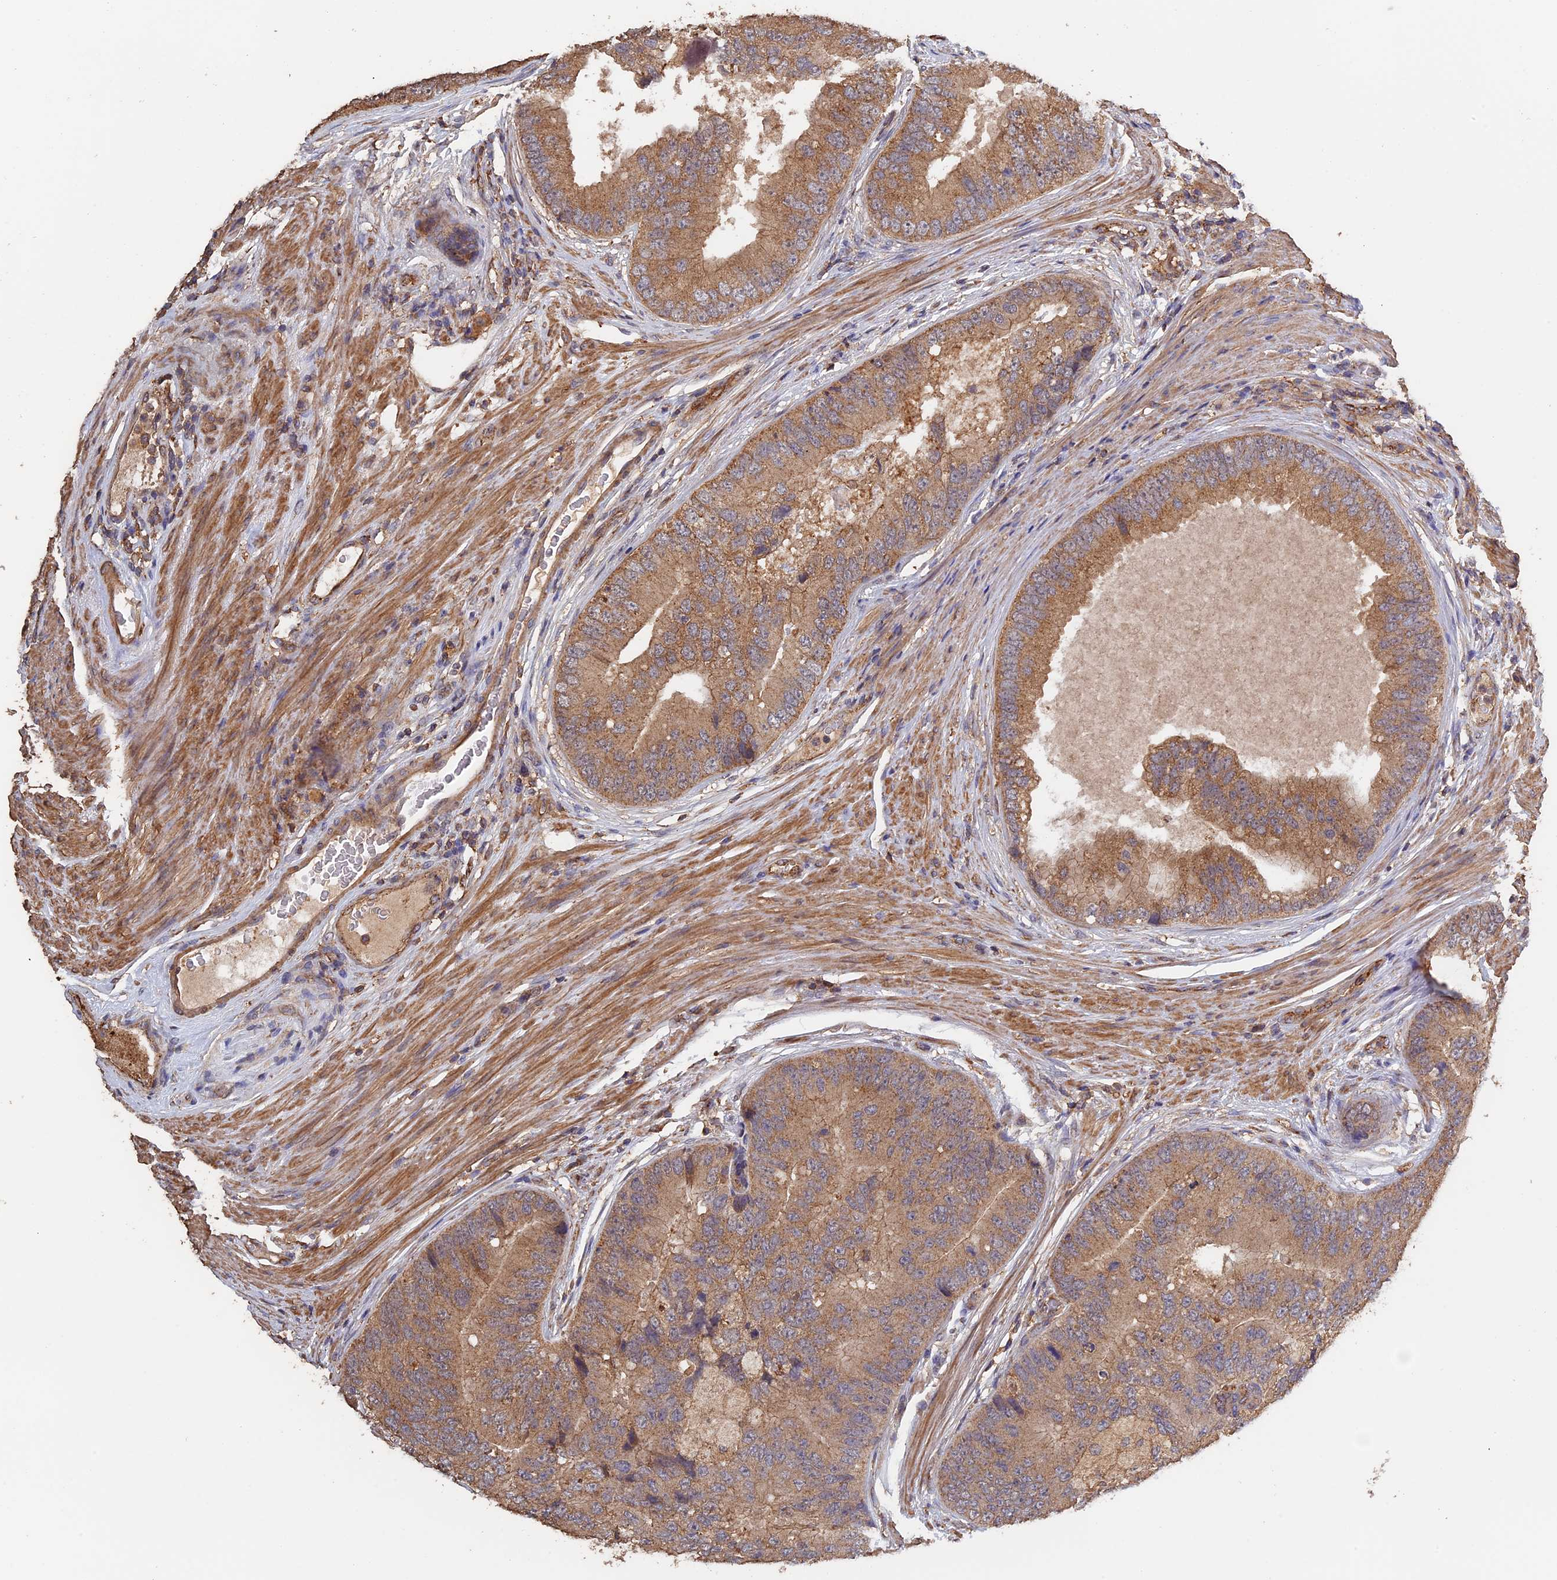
{"staining": {"intensity": "moderate", "quantity": ">75%", "location": "cytoplasmic/membranous"}, "tissue": "prostate cancer", "cell_type": "Tumor cells", "image_type": "cancer", "snomed": [{"axis": "morphology", "description": "Adenocarcinoma, High grade"}, {"axis": "topography", "description": "Prostate"}], "caption": "DAB immunohistochemical staining of prostate cancer (adenocarcinoma (high-grade)) displays moderate cytoplasmic/membranous protein positivity in approximately >75% of tumor cells. The staining was performed using DAB, with brown indicating positive protein expression. Nuclei are stained blue with hematoxylin.", "gene": "PIGQ", "patient": {"sex": "male", "age": 70}}